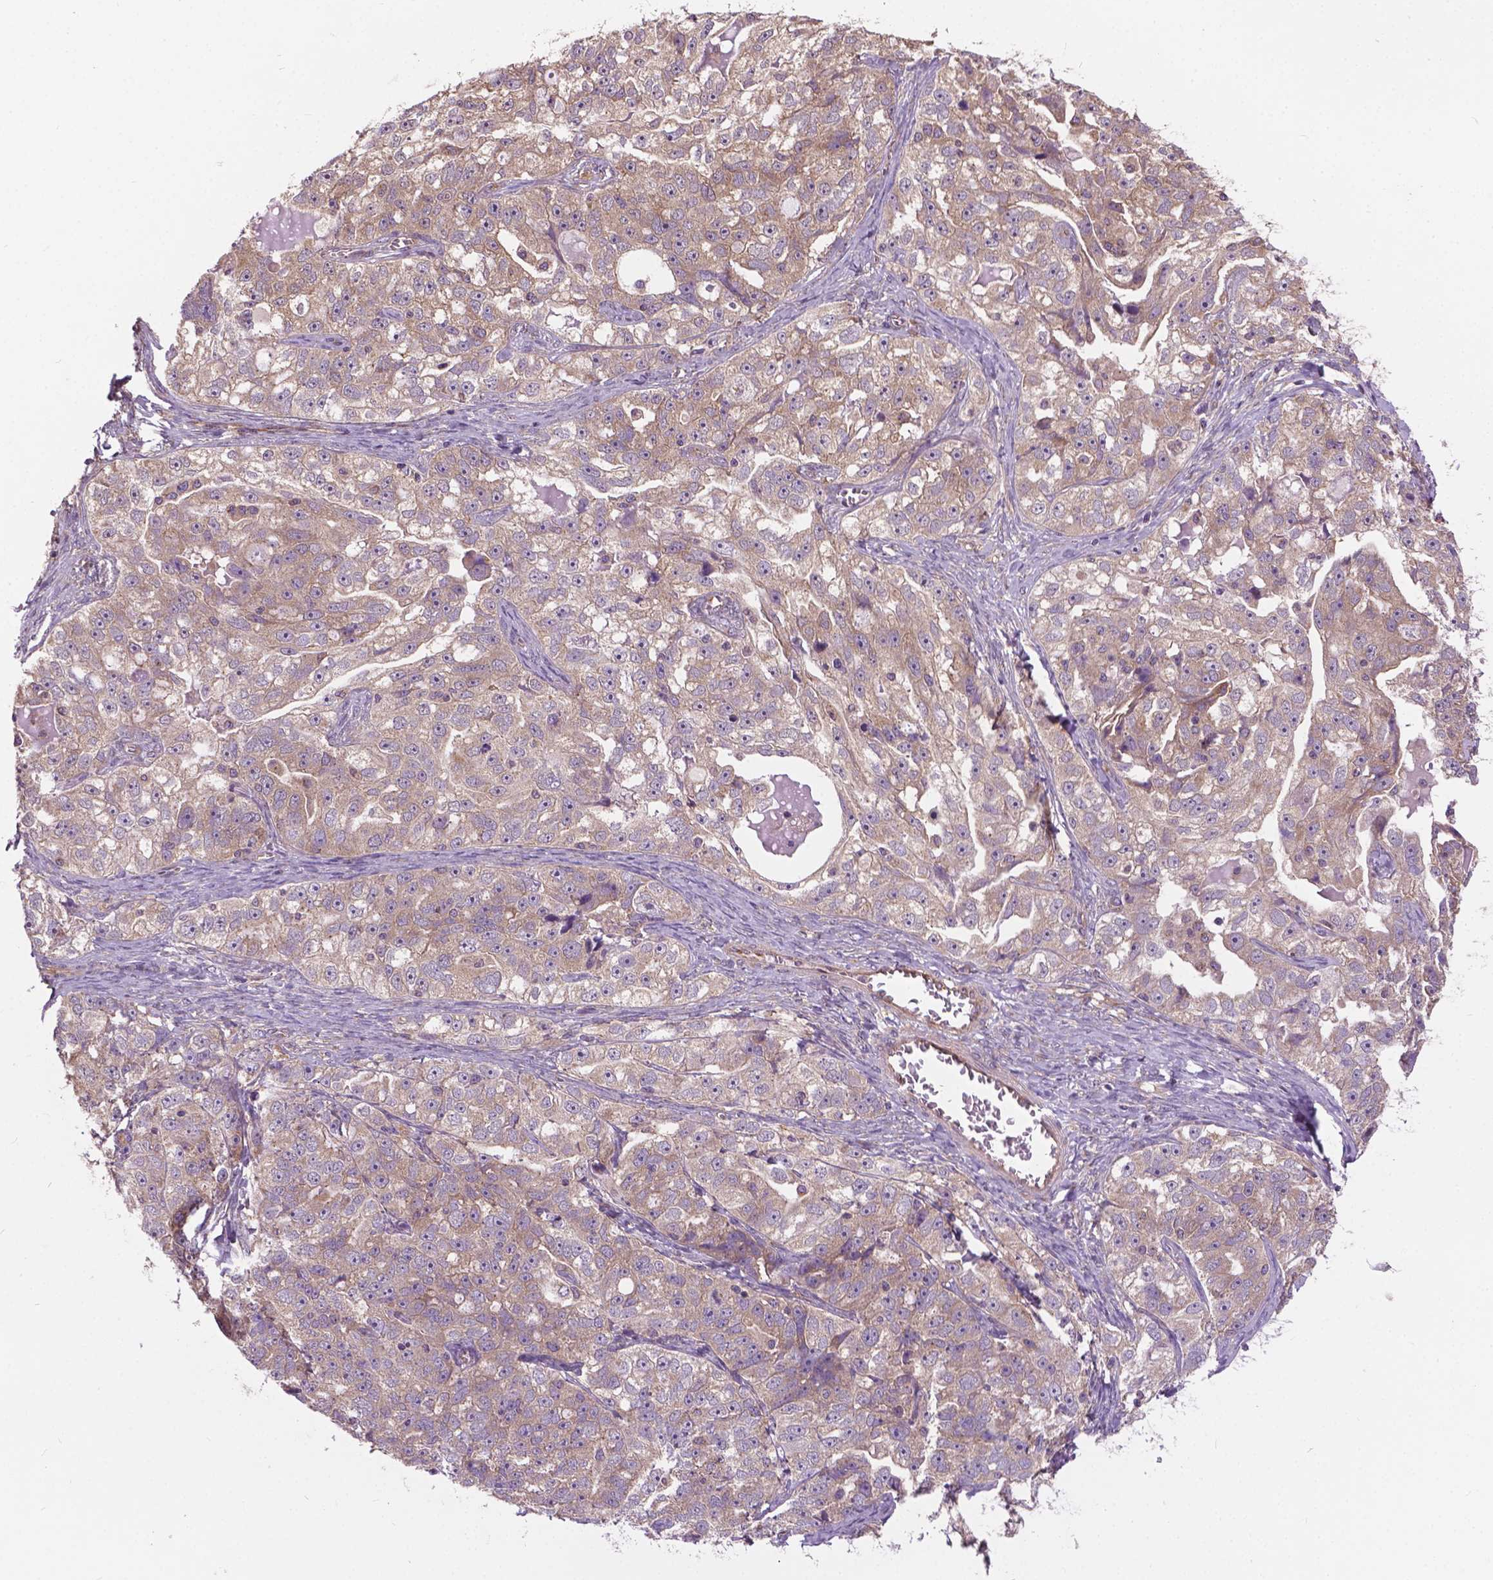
{"staining": {"intensity": "weak", "quantity": "<25%", "location": "cytoplasmic/membranous"}, "tissue": "ovarian cancer", "cell_type": "Tumor cells", "image_type": "cancer", "snomed": [{"axis": "morphology", "description": "Cystadenocarcinoma, serous, NOS"}, {"axis": "topography", "description": "Ovary"}], "caption": "Ovarian serous cystadenocarcinoma was stained to show a protein in brown. There is no significant positivity in tumor cells.", "gene": "MZT1", "patient": {"sex": "female", "age": 51}}